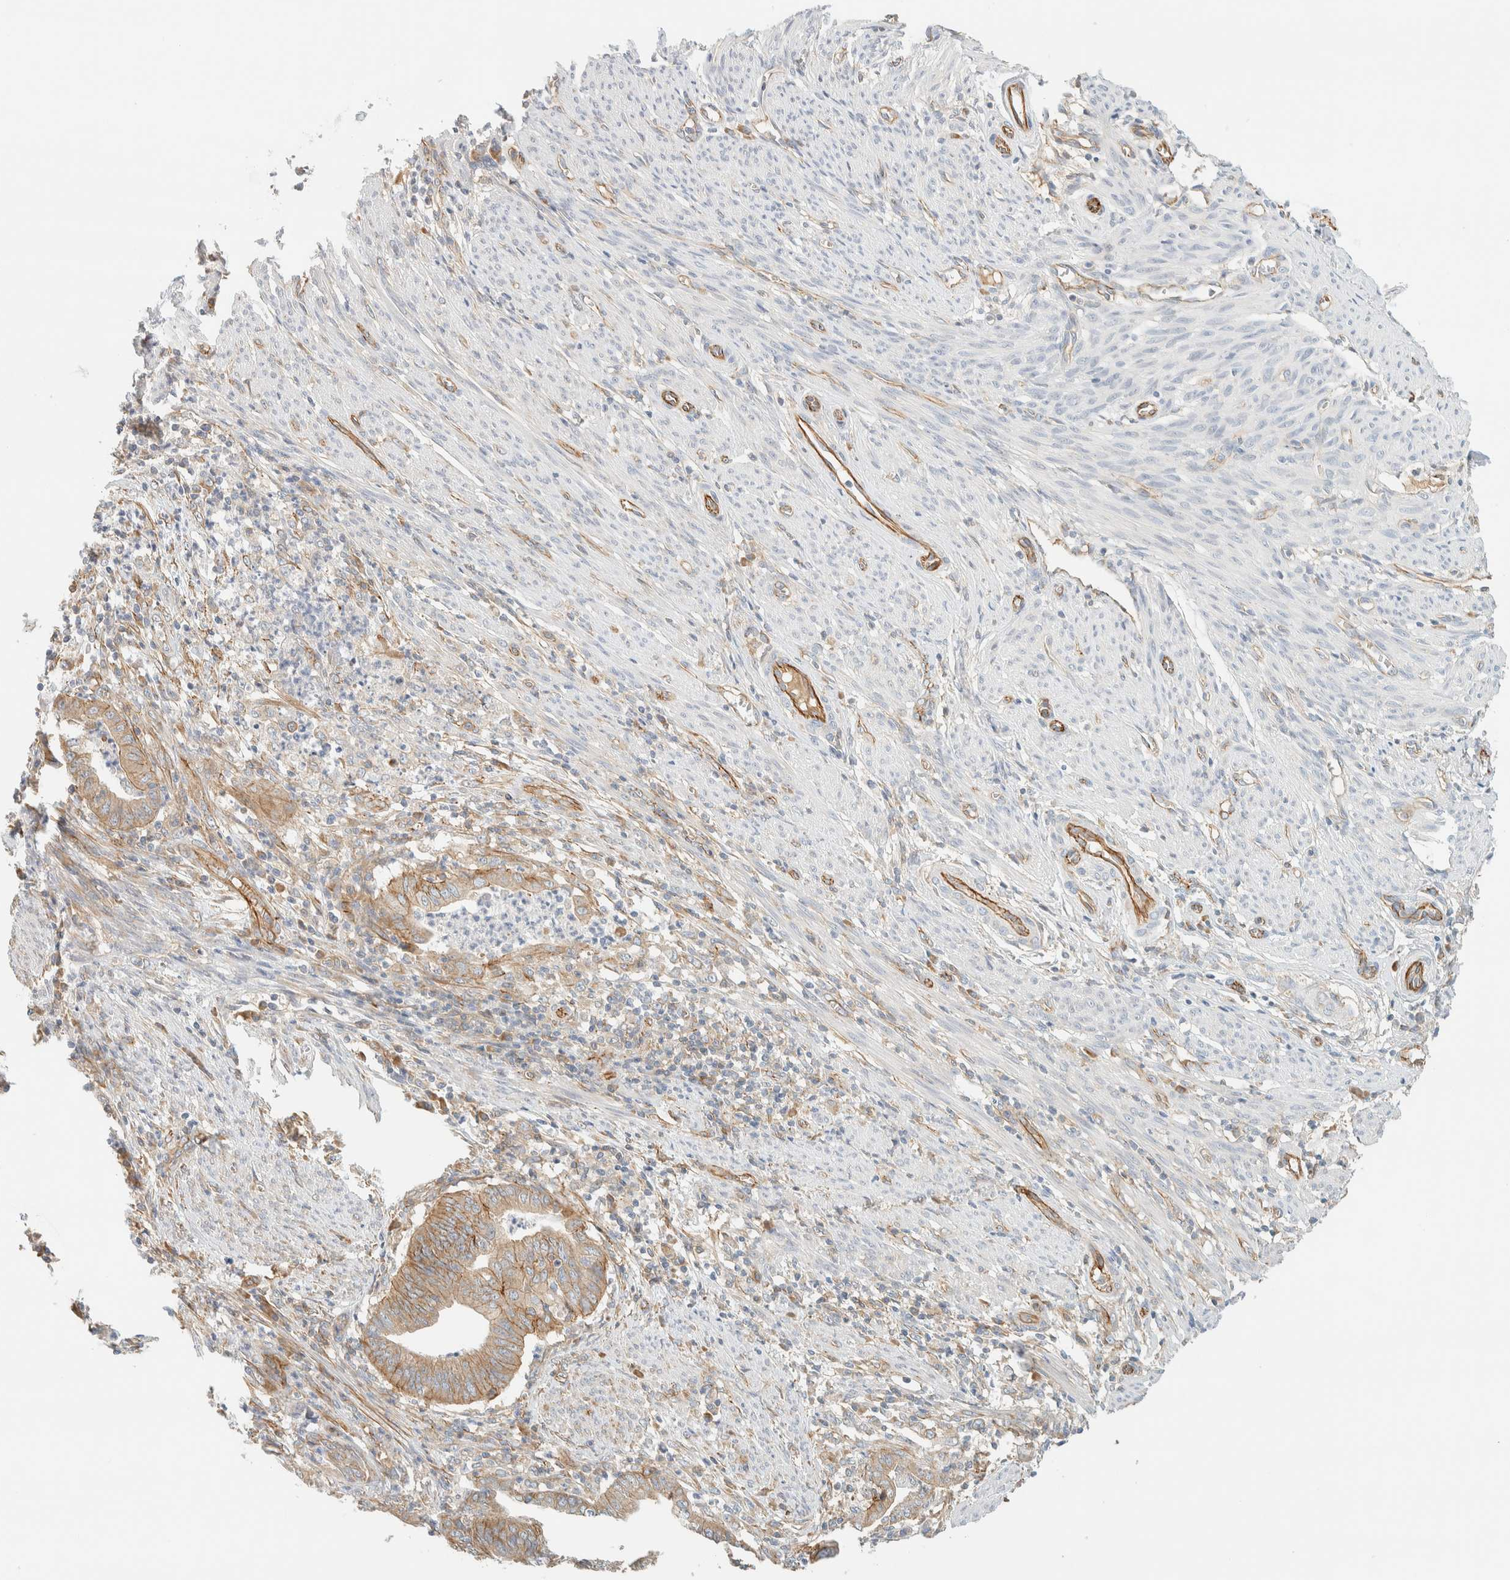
{"staining": {"intensity": "weak", "quantity": ">75%", "location": "cytoplasmic/membranous"}, "tissue": "endometrial cancer", "cell_type": "Tumor cells", "image_type": "cancer", "snomed": [{"axis": "morphology", "description": "Polyp, NOS"}, {"axis": "morphology", "description": "Adenocarcinoma, NOS"}, {"axis": "morphology", "description": "Adenoma, NOS"}, {"axis": "topography", "description": "Endometrium"}], "caption": "IHC of endometrial adenoma demonstrates low levels of weak cytoplasmic/membranous expression in approximately >75% of tumor cells. (Brightfield microscopy of DAB IHC at high magnification).", "gene": "LIMA1", "patient": {"sex": "female", "age": 79}}